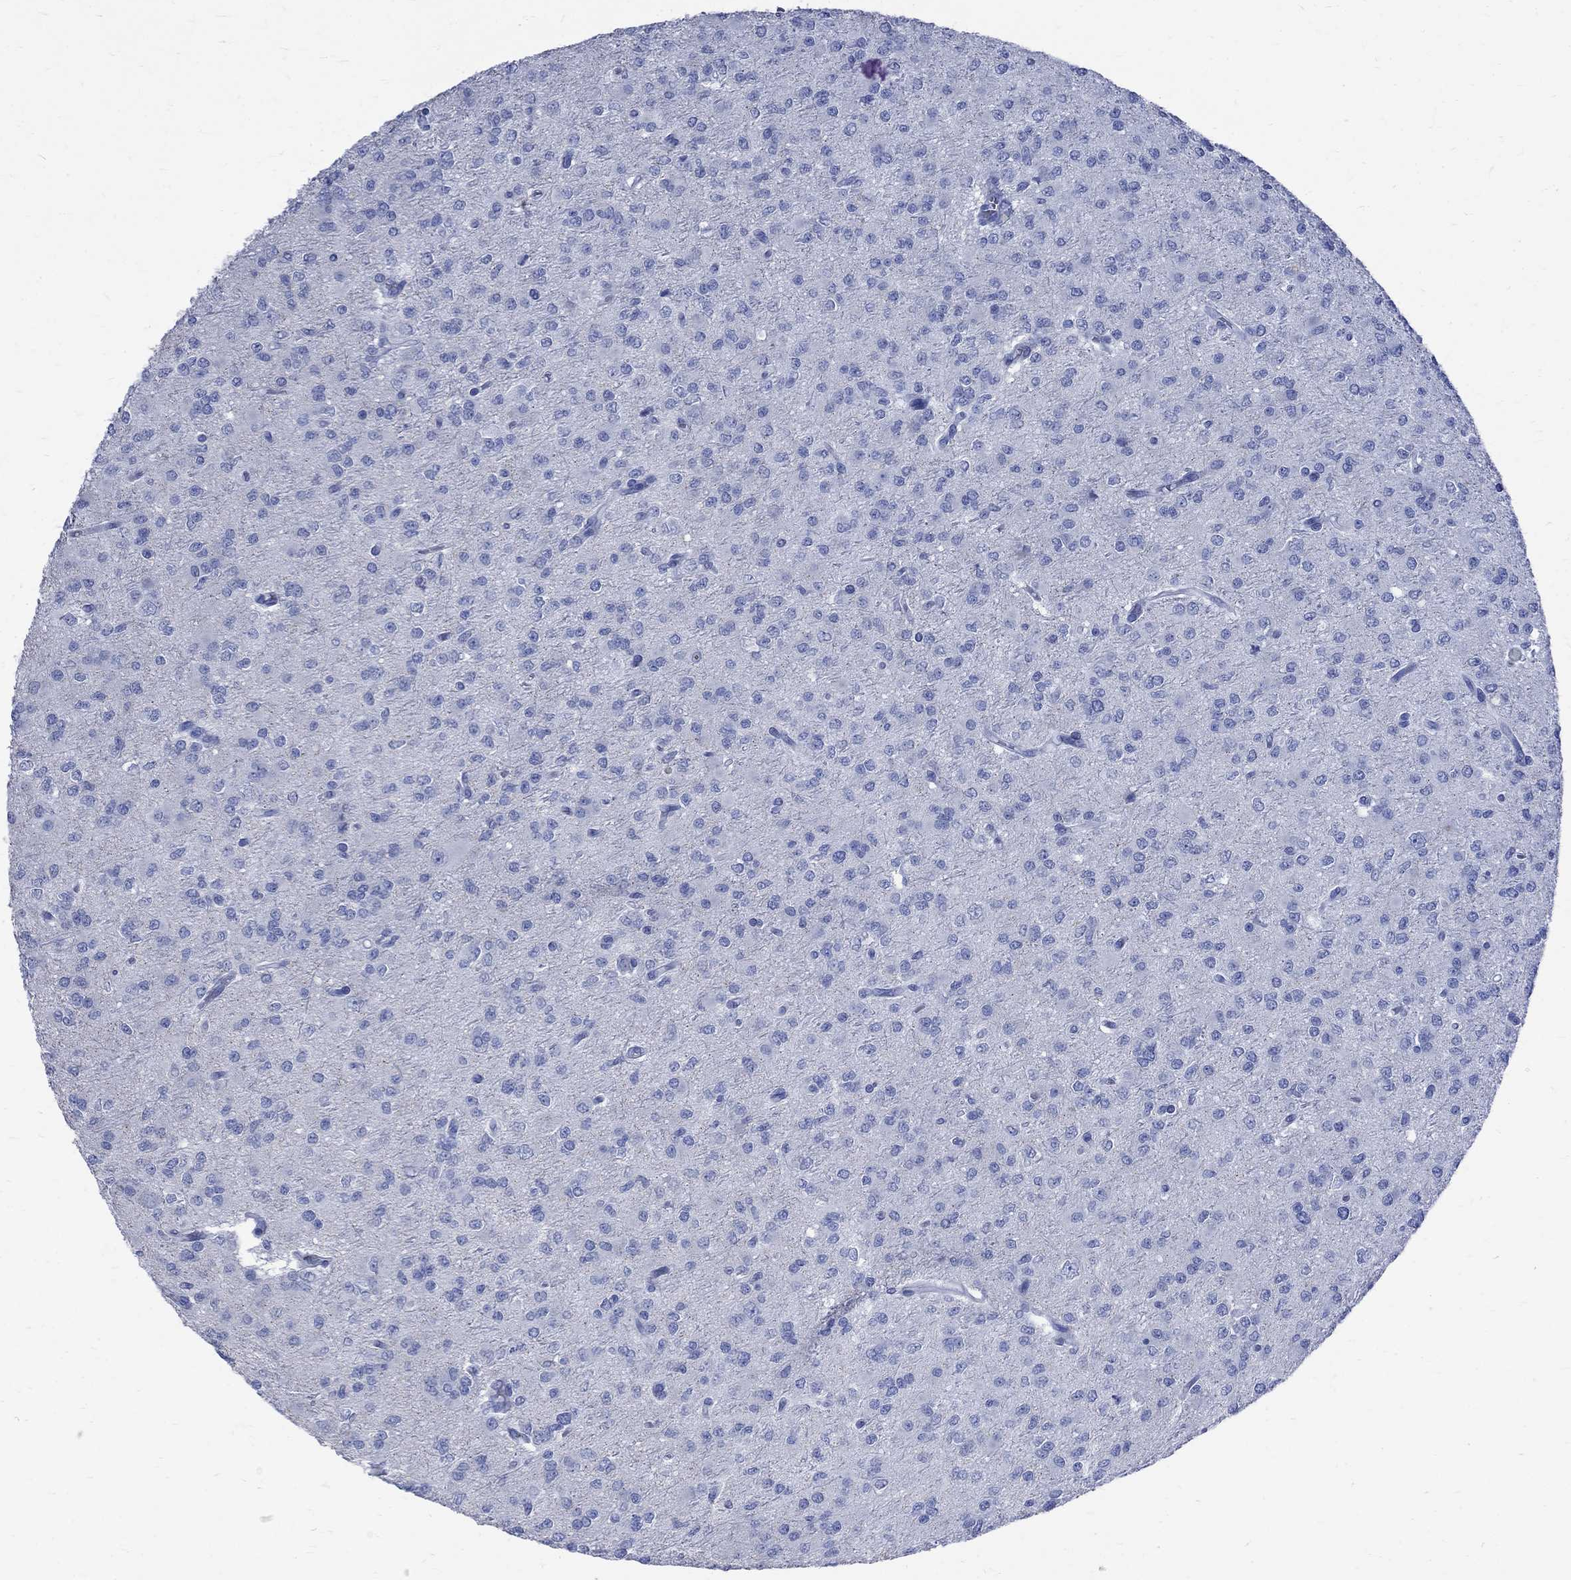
{"staining": {"intensity": "negative", "quantity": "none", "location": "none"}, "tissue": "glioma", "cell_type": "Tumor cells", "image_type": "cancer", "snomed": [{"axis": "morphology", "description": "Glioma, malignant, Low grade"}, {"axis": "topography", "description": "Brain"}], "caption": "Immunohistochemical staining of human low-grade glioma (malignant) exhibits no significant expression in tumor cells.", "gene": "MAGEB6", "patient": {"sex": "male", "age": 27}}